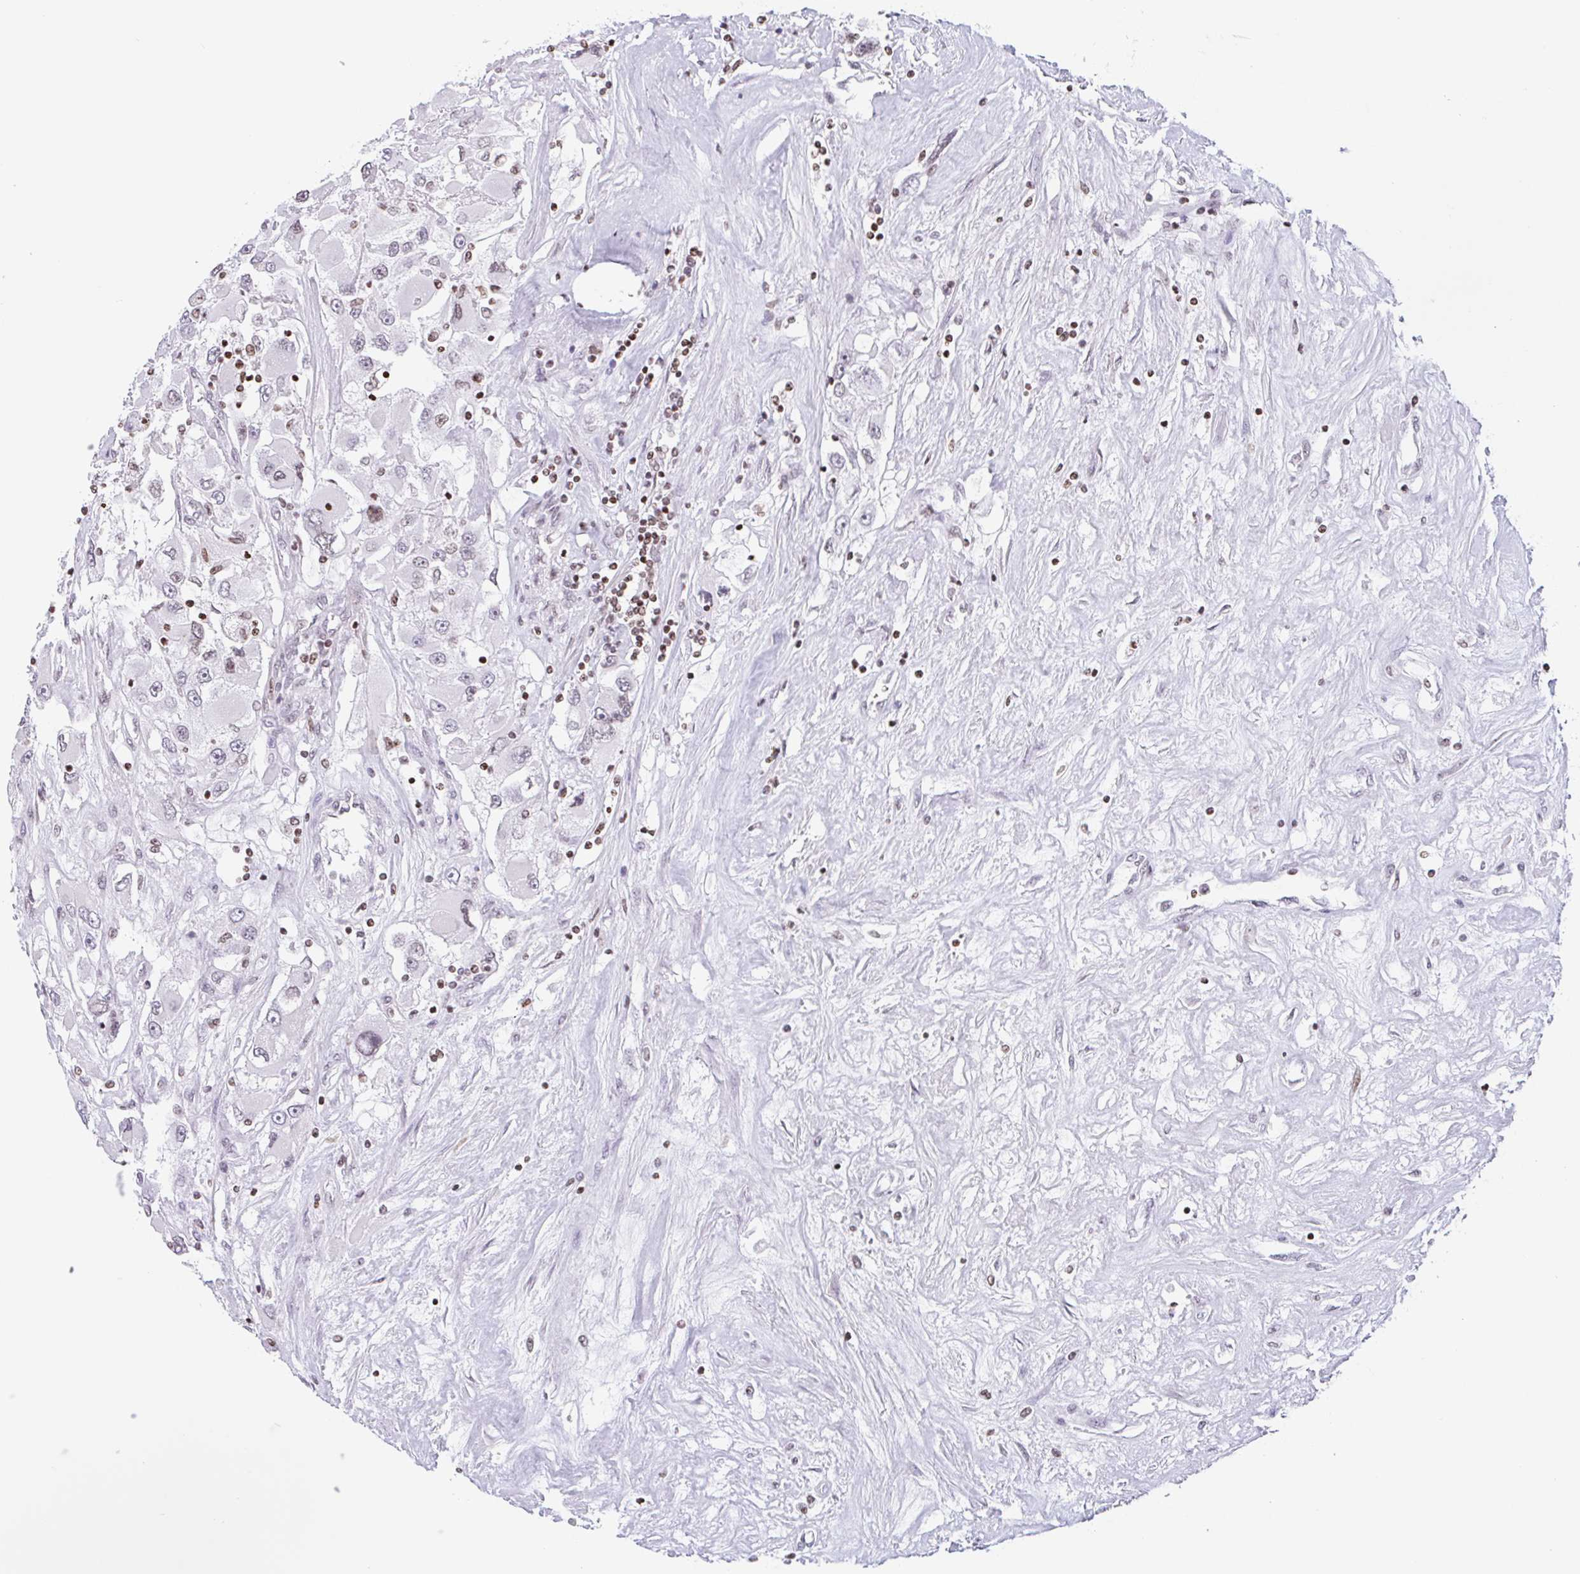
{"staining": {"intensity": "weak", "quantity": "<25%", "location": "nuclear"}, "tissue": "renal cancer", "cell_type": "Tumor cells", "image_type": "cancer", "snomed": [{"axis": "morphology", "description": "Adenocarcinoma, NOS"}, {"axis": "topography", "description": "Kidney"}], "caption": "Tumor cells show no significant positivity in renal adenocarcinoma. (DAB immunohistochemistry (IHC) with hematoxylin counter stain).", "gene": "NOL6", "patient": {"sex": "female", "age": 52}}